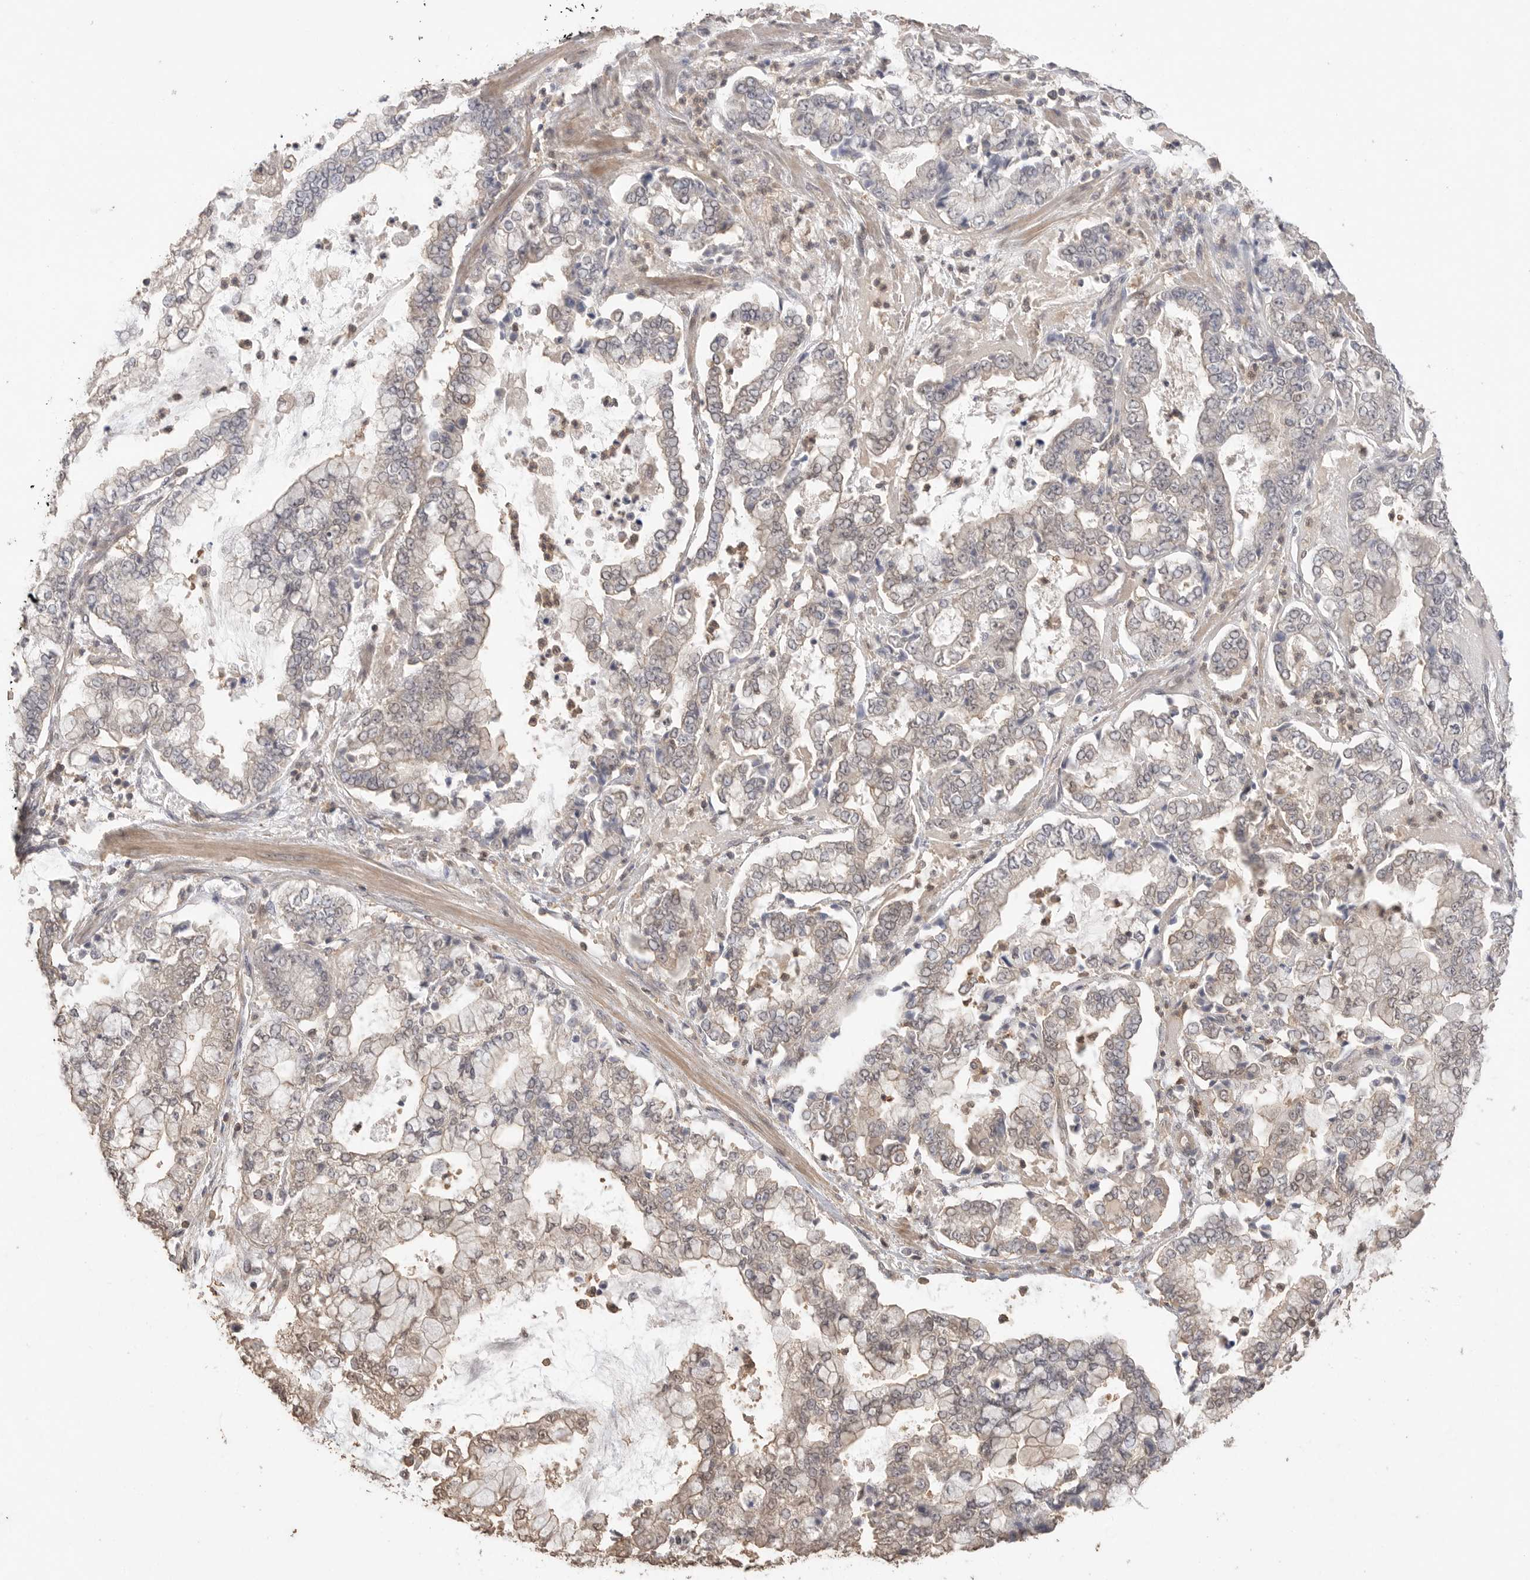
{"staining": {"intensity": "weak", "quantity": "<25%", "location": "cytoplasmic/membranous,nuclear"}, "tissue": "stomach cancer", "cell_type": "Tumor cells", "image_type": "cancer", "snomed": [{"axis": "morphology", "description": "Adenocarcinoma, NOS"}, {"axis": "topography", "description": "Stomach"}], "caption": "Tumor cells show no significant staining in stomach cancer.", "gene": "MAP2K1", "patient": {"sex": "male", "age": 76}}